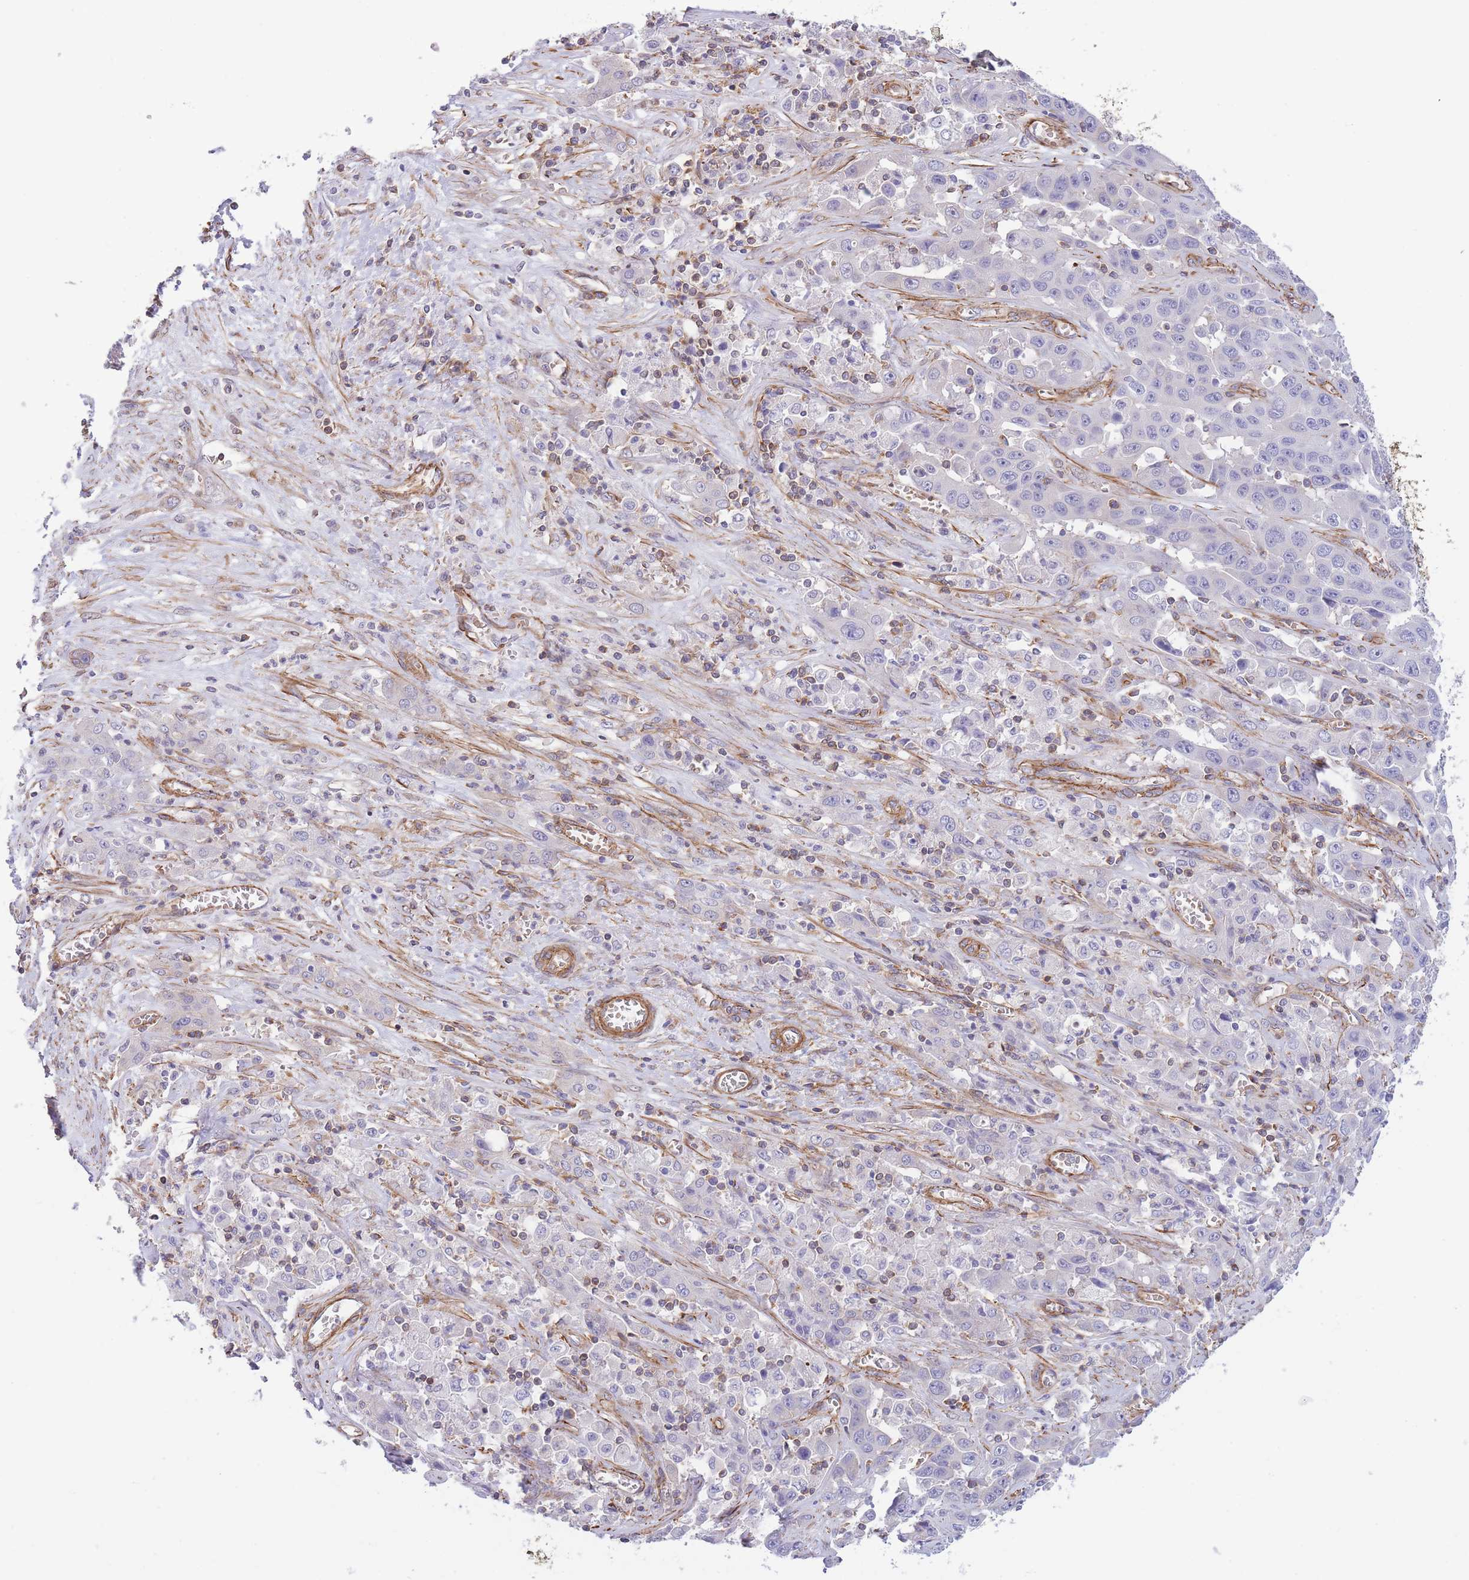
{"staining": {"intensity": "negative", "quantity": "none", "location": "none"}, "tissue": "liver cancer", "cell_type": "Tumor cells", "image_type": "cancer", "snomed": [{"axis": "morphology", "description": "Cholangiocarcinoma"}, {"axis": "topography", "description": "Liver"}], "caption": "Liver cholangiocarcinoma was stained to show a protein in brown. There is no significant expression in tumor cells. The staining is performed using DAB (3,3'-diaminobenzidine) brown chromogen with nuclei counter-stained in using hematoxylin.", "gene": "CDC25B", "patient": {"sex": "female", "age": 52}}